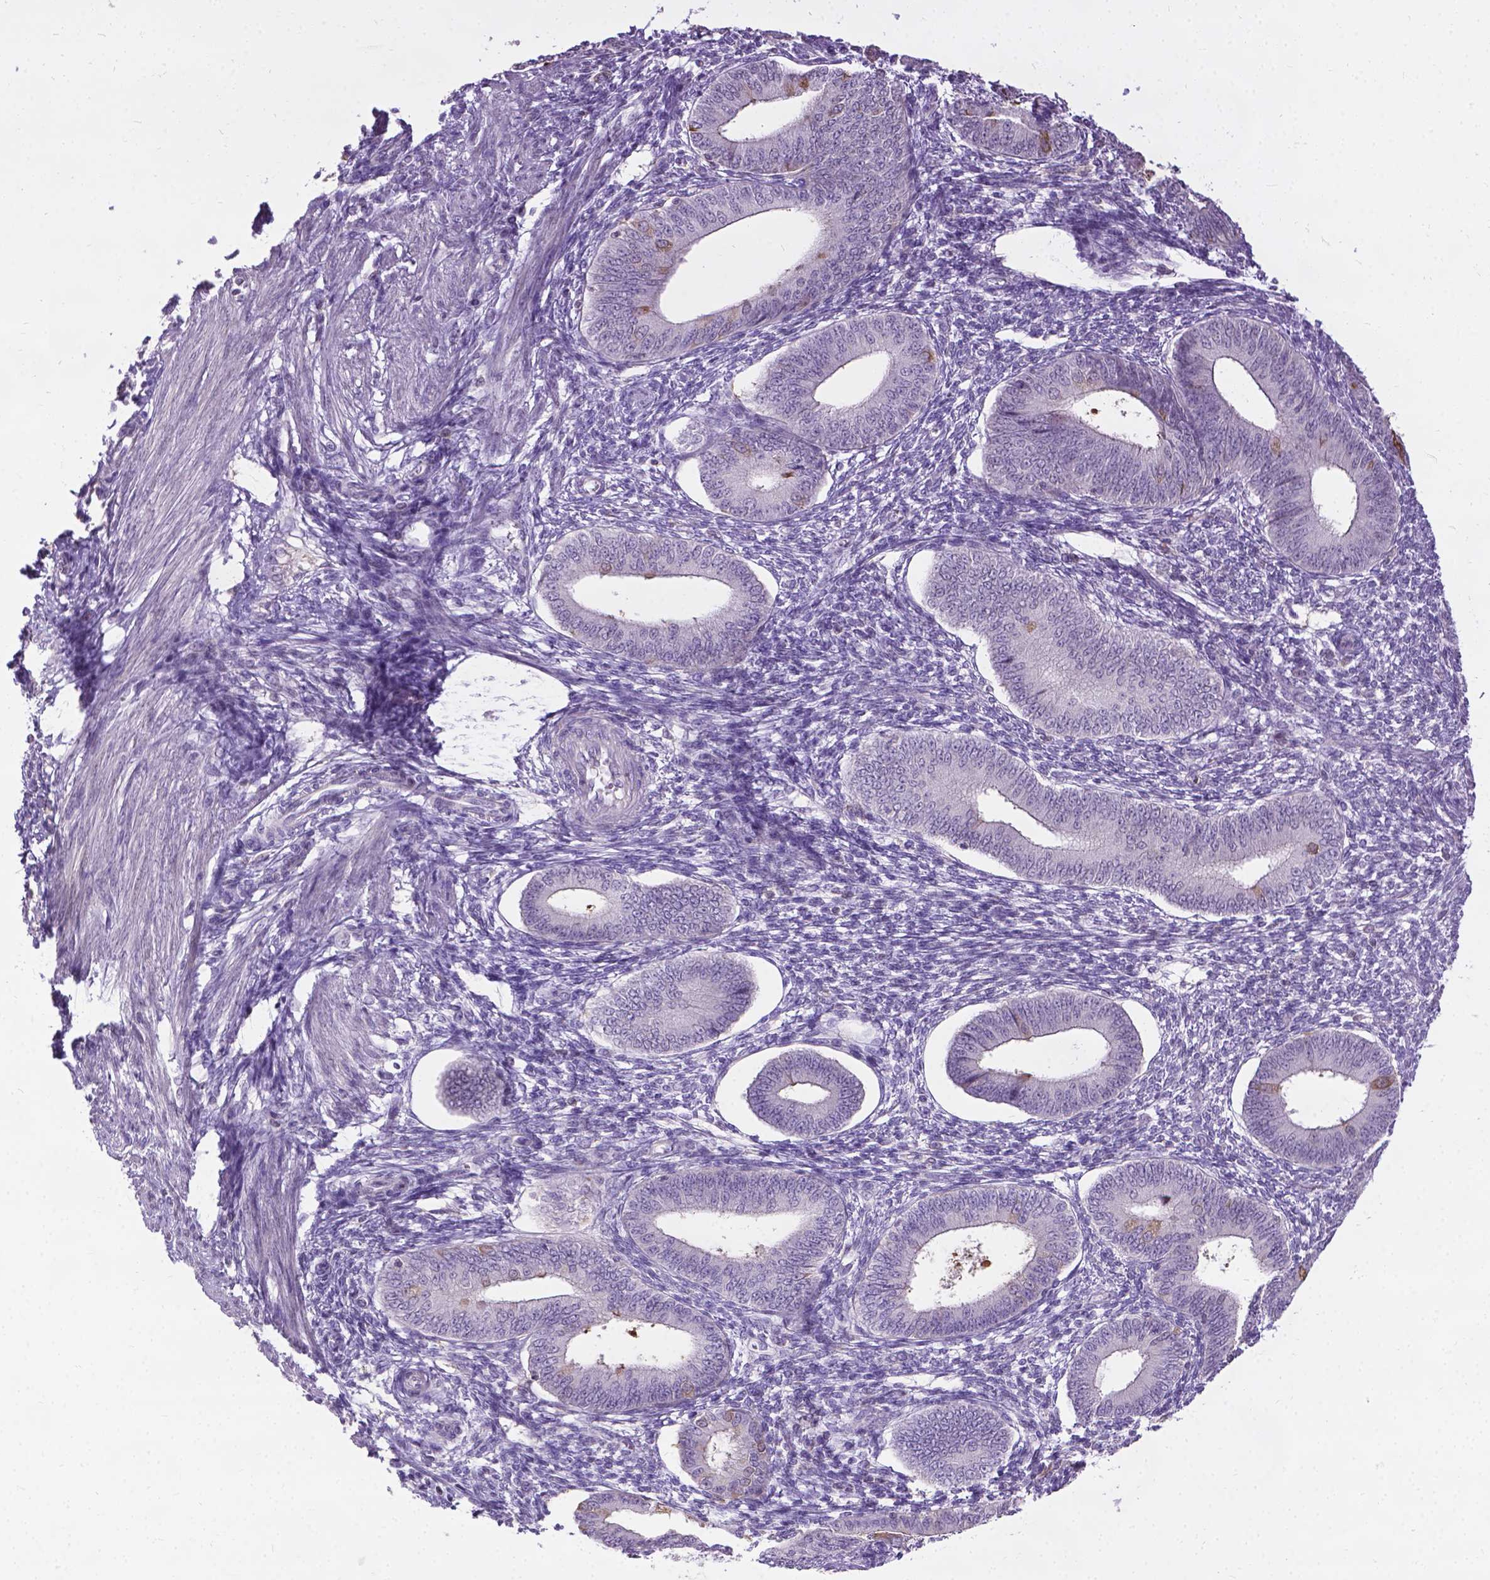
{"staining": {"intensity": "negative", "quantity": "none", "location": "none"}, "tissue": "endometrium", "cell_type": "Cells in endometrial stroma", "image_type": "normal", "snomed": [{"axis": "morphology", "description": "Normal tissue, NOS"}, {"axis": "topography", "description": "Endometrium"}], "caption": "This is an immunohistochemistry (IHC) image of normal human endometrium. There is no staining in cells in endometrial stroma.", "gene": "JAK3", "patient": {"sex": "female", "age": 42}}